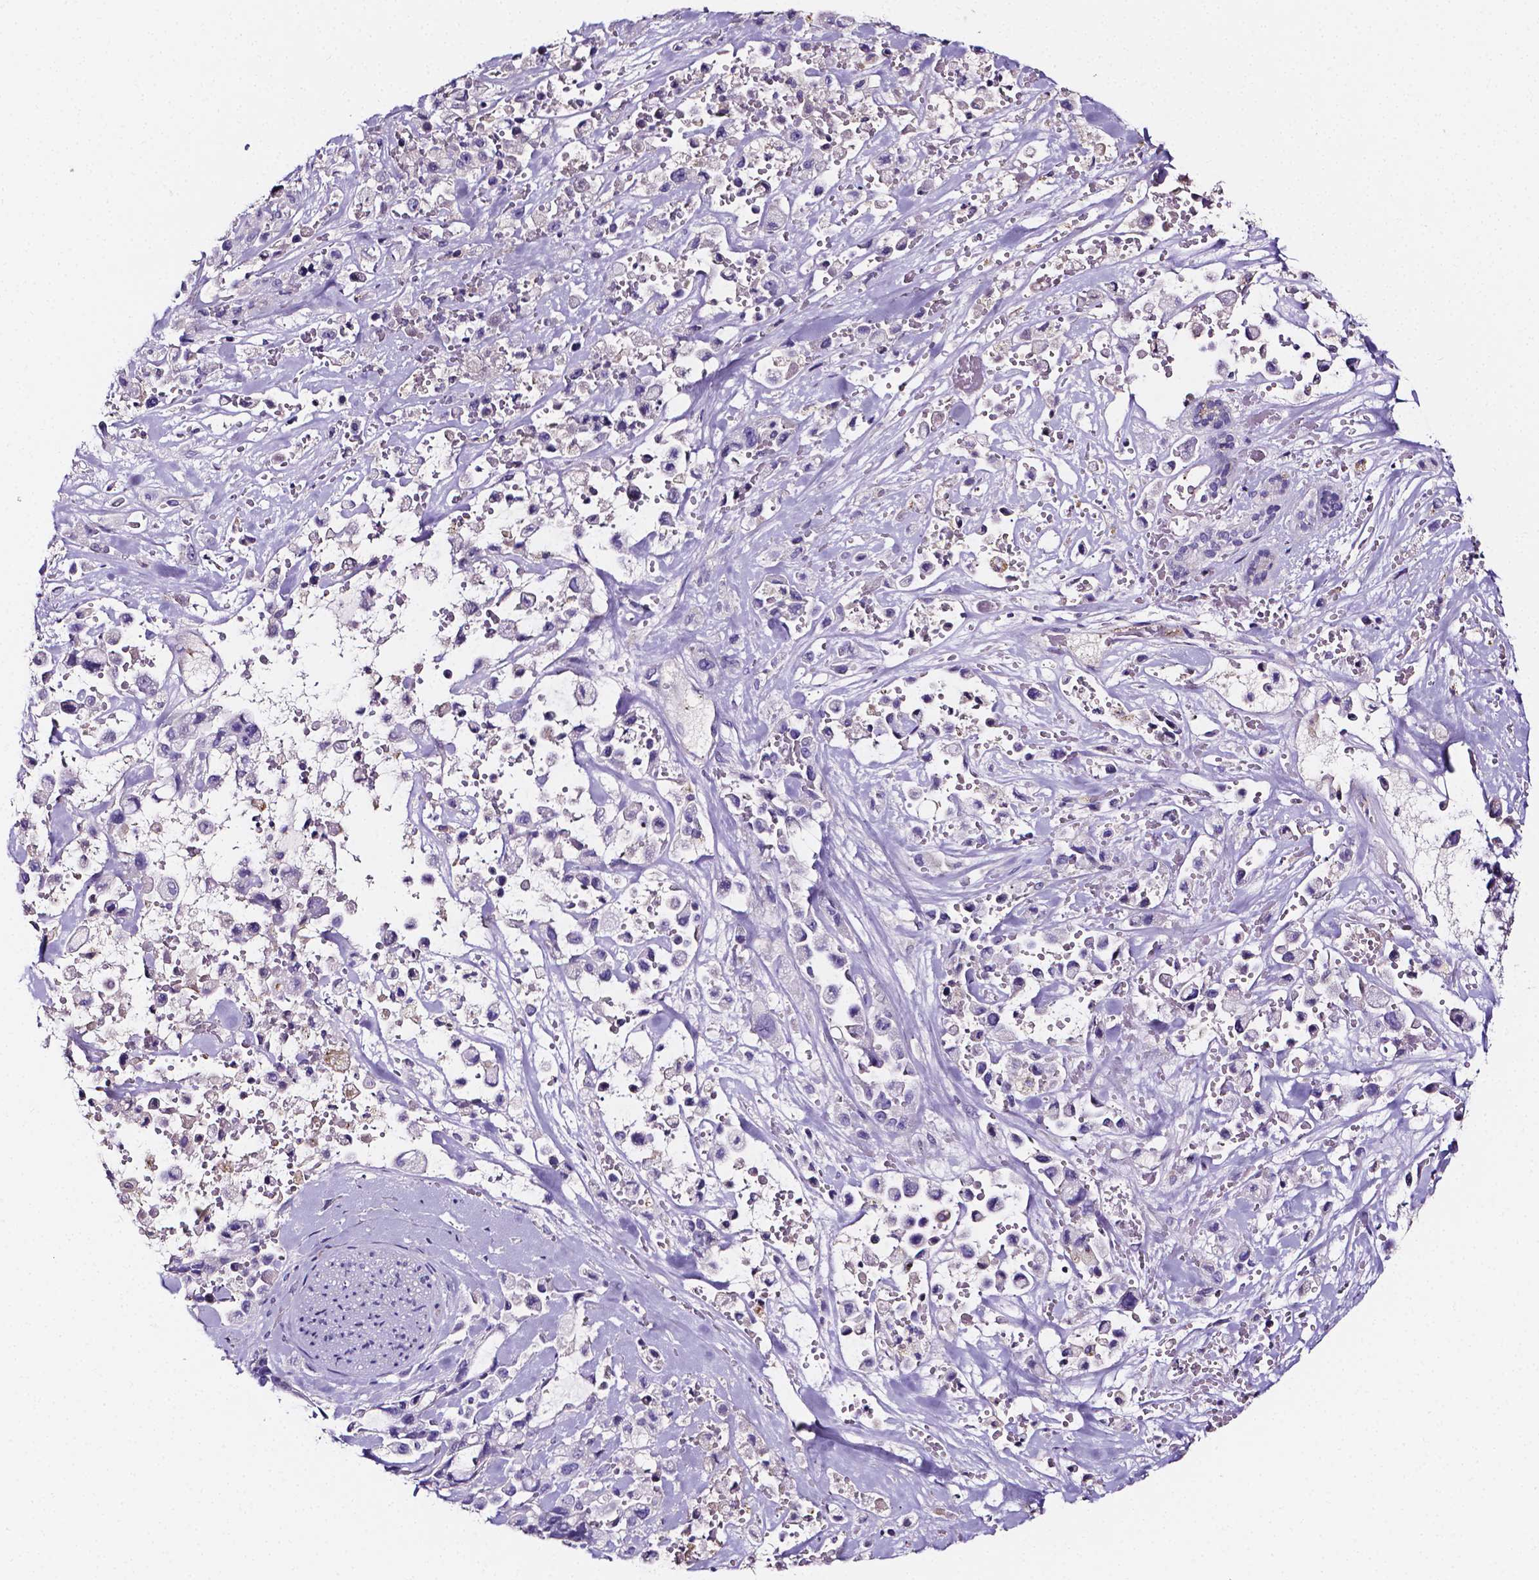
{"staining": {"intensity": "negative", "quantity": "none", "location": "none"}, "tissue": "pancreatic cancer", "cell_type": "Tumor cells", "image_type": "cancer", "snomed": [{"axis": "morphology", "description": "Adenocarcinoma, NOS"}, {"axis": "topography", "description": "Pancreas"}], "caption": "Tumor cells are negative for protein expression in human adenocarcinoma (pancreatic).", "gene": "NRGN", "patient": {"sex": "male", "age": 44}}